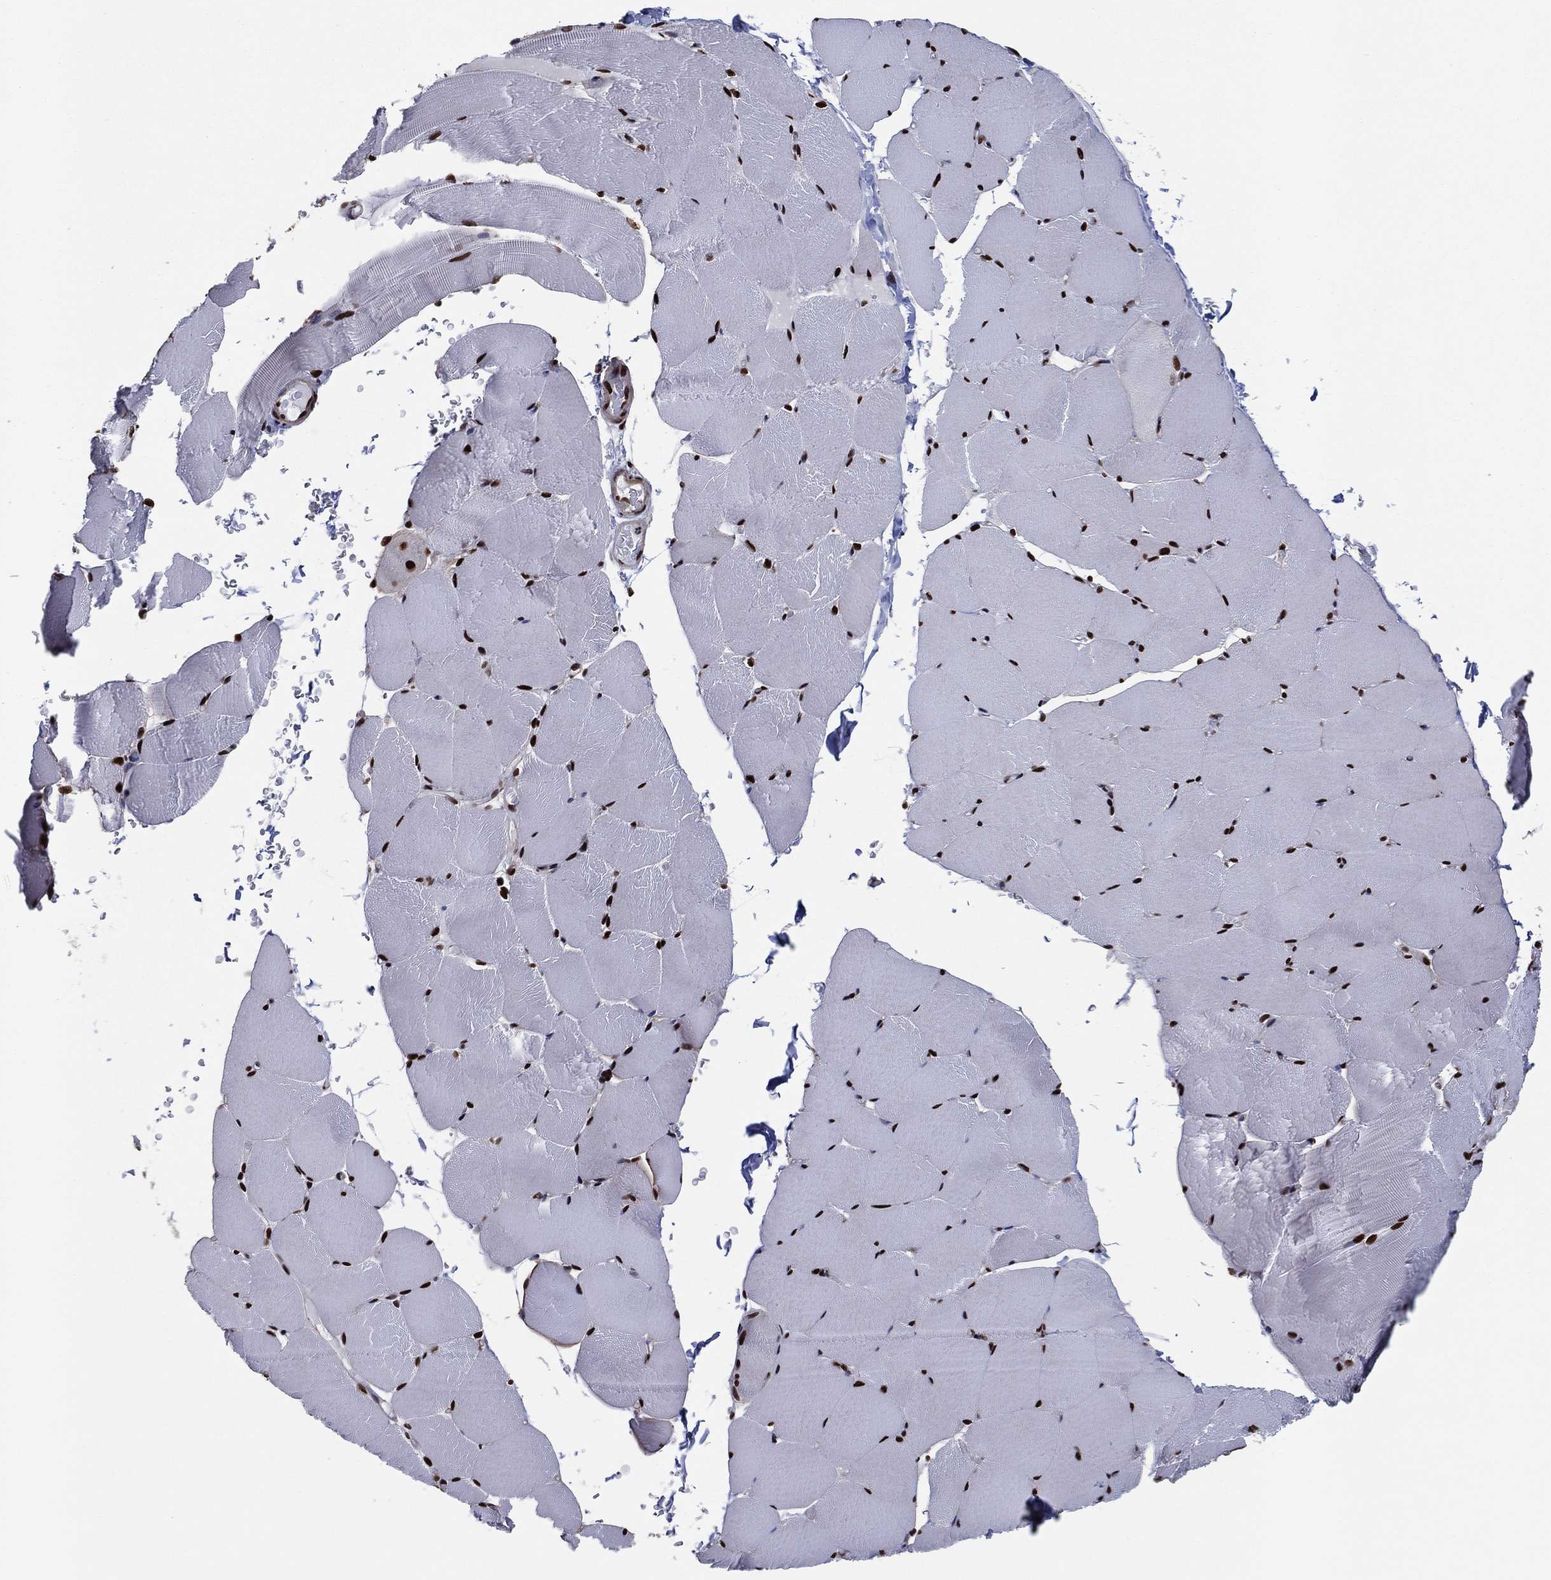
{"staining": {"intensity": "strong", "quantity": ">75%", "location": "nuclear"}, "tissue": "skeletal muscle", "cell_type": "Myocytes", "image_type": "normal", "snomed": [{"axis": "morphology", "description": "Normal tissue, NOS"}, {"axis": "topography", "description": "Skeletal muscle"}], "caption": "Immunohistochemistry (IHC) micrograph of unremarkable skeletal muscle: skeletal muscle stained using immunohistochemistry exhibits high levels of strong protein expression localized specifically in the nuclear of myocytes, appearing as a nuclear brown color.", "gene": "TP53BP1", "patient": {"sex": "female", "age": 37}}